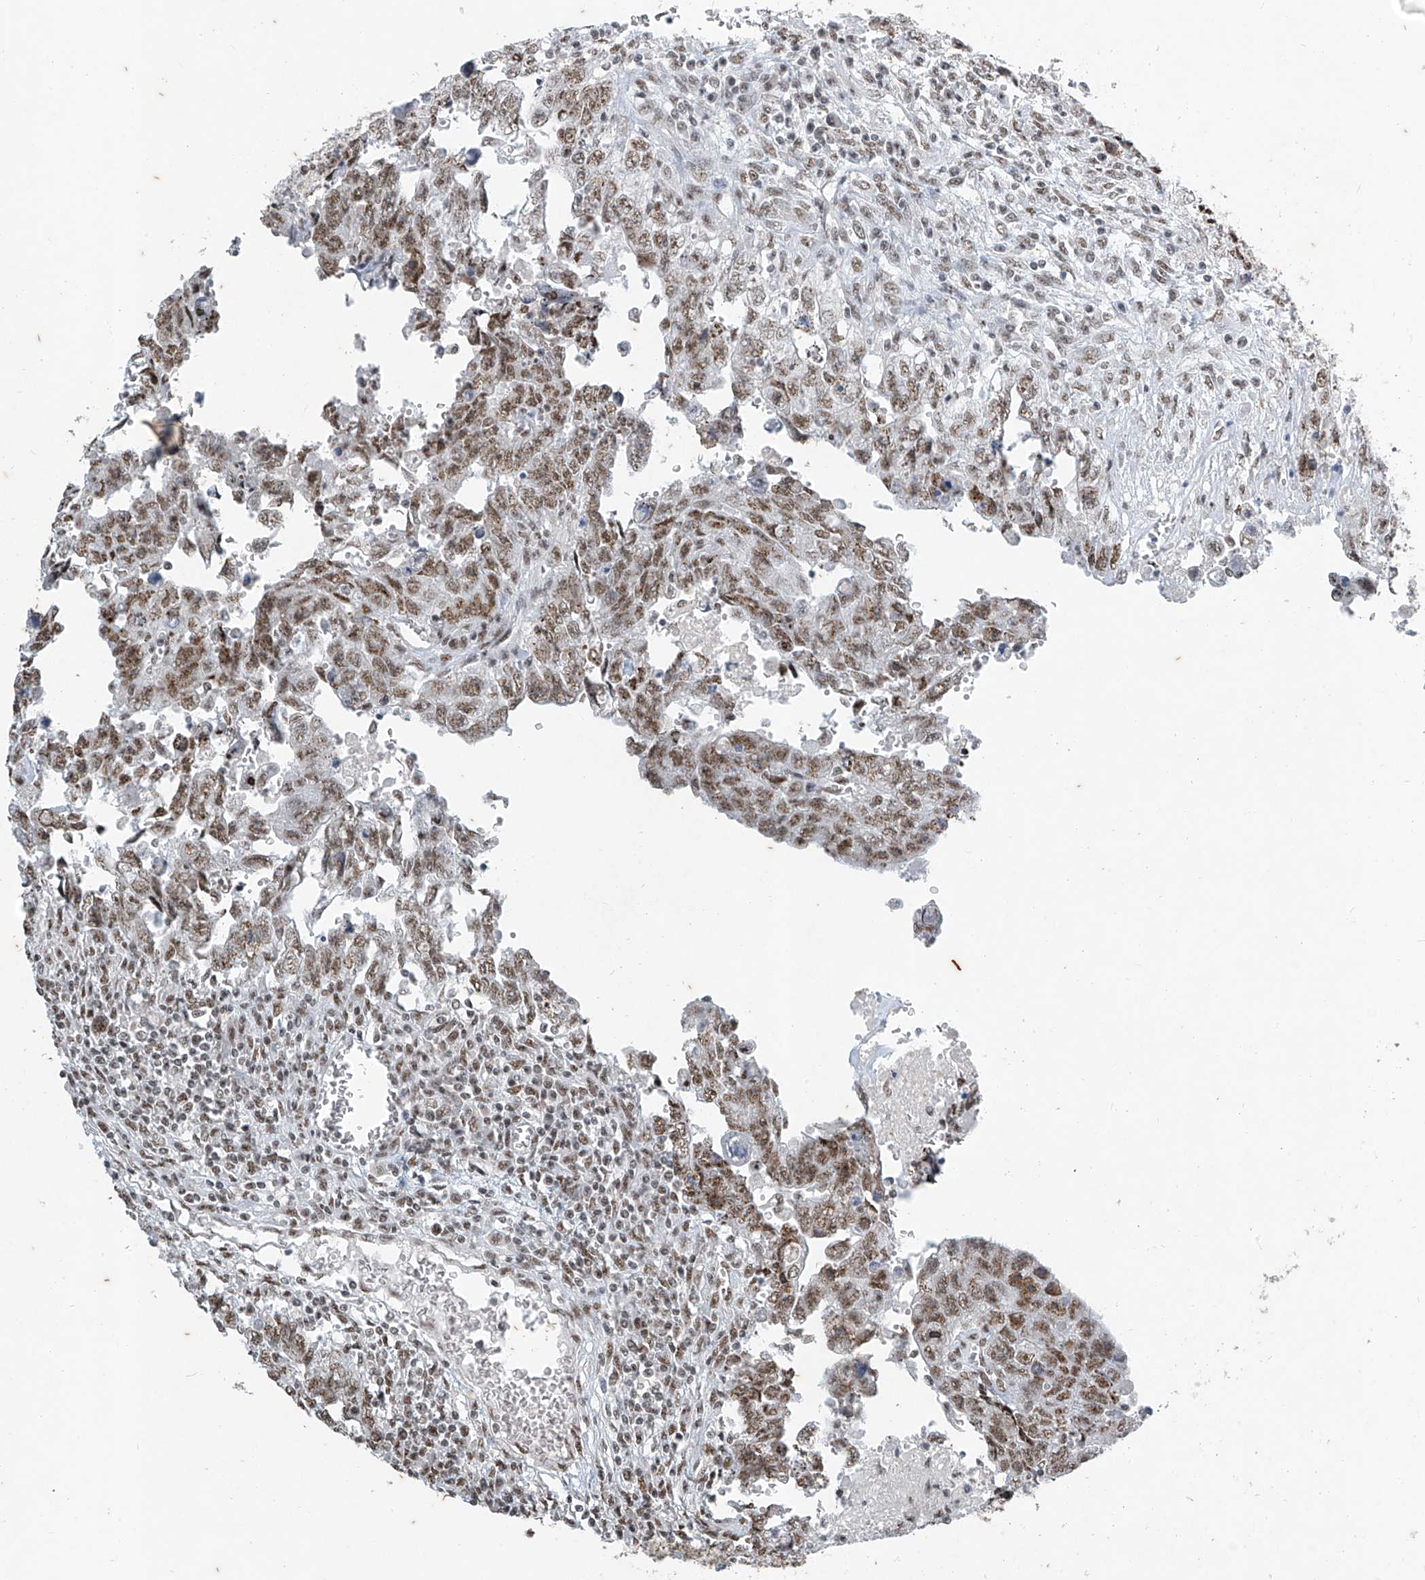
{"staining": {"intensity": "moderate", "quantity": ">75%", "location": "nuclear"}, "tissue": "testis cancer", "cell_type": "Tumor cells", "image_type": "cancer", "snomed": [{"axis": "morphology", "description": "Carcinoma, Embryonal, NOS"}, {"axis": "topography", "description": "Testis"}], "caption": "Human testis cancer (embryonal carcinoma) stained with a protein marker exhibits moderate staining in tumor cells.", "gene": "TFEC", "patient": {"sex": "male", "age": 28}}